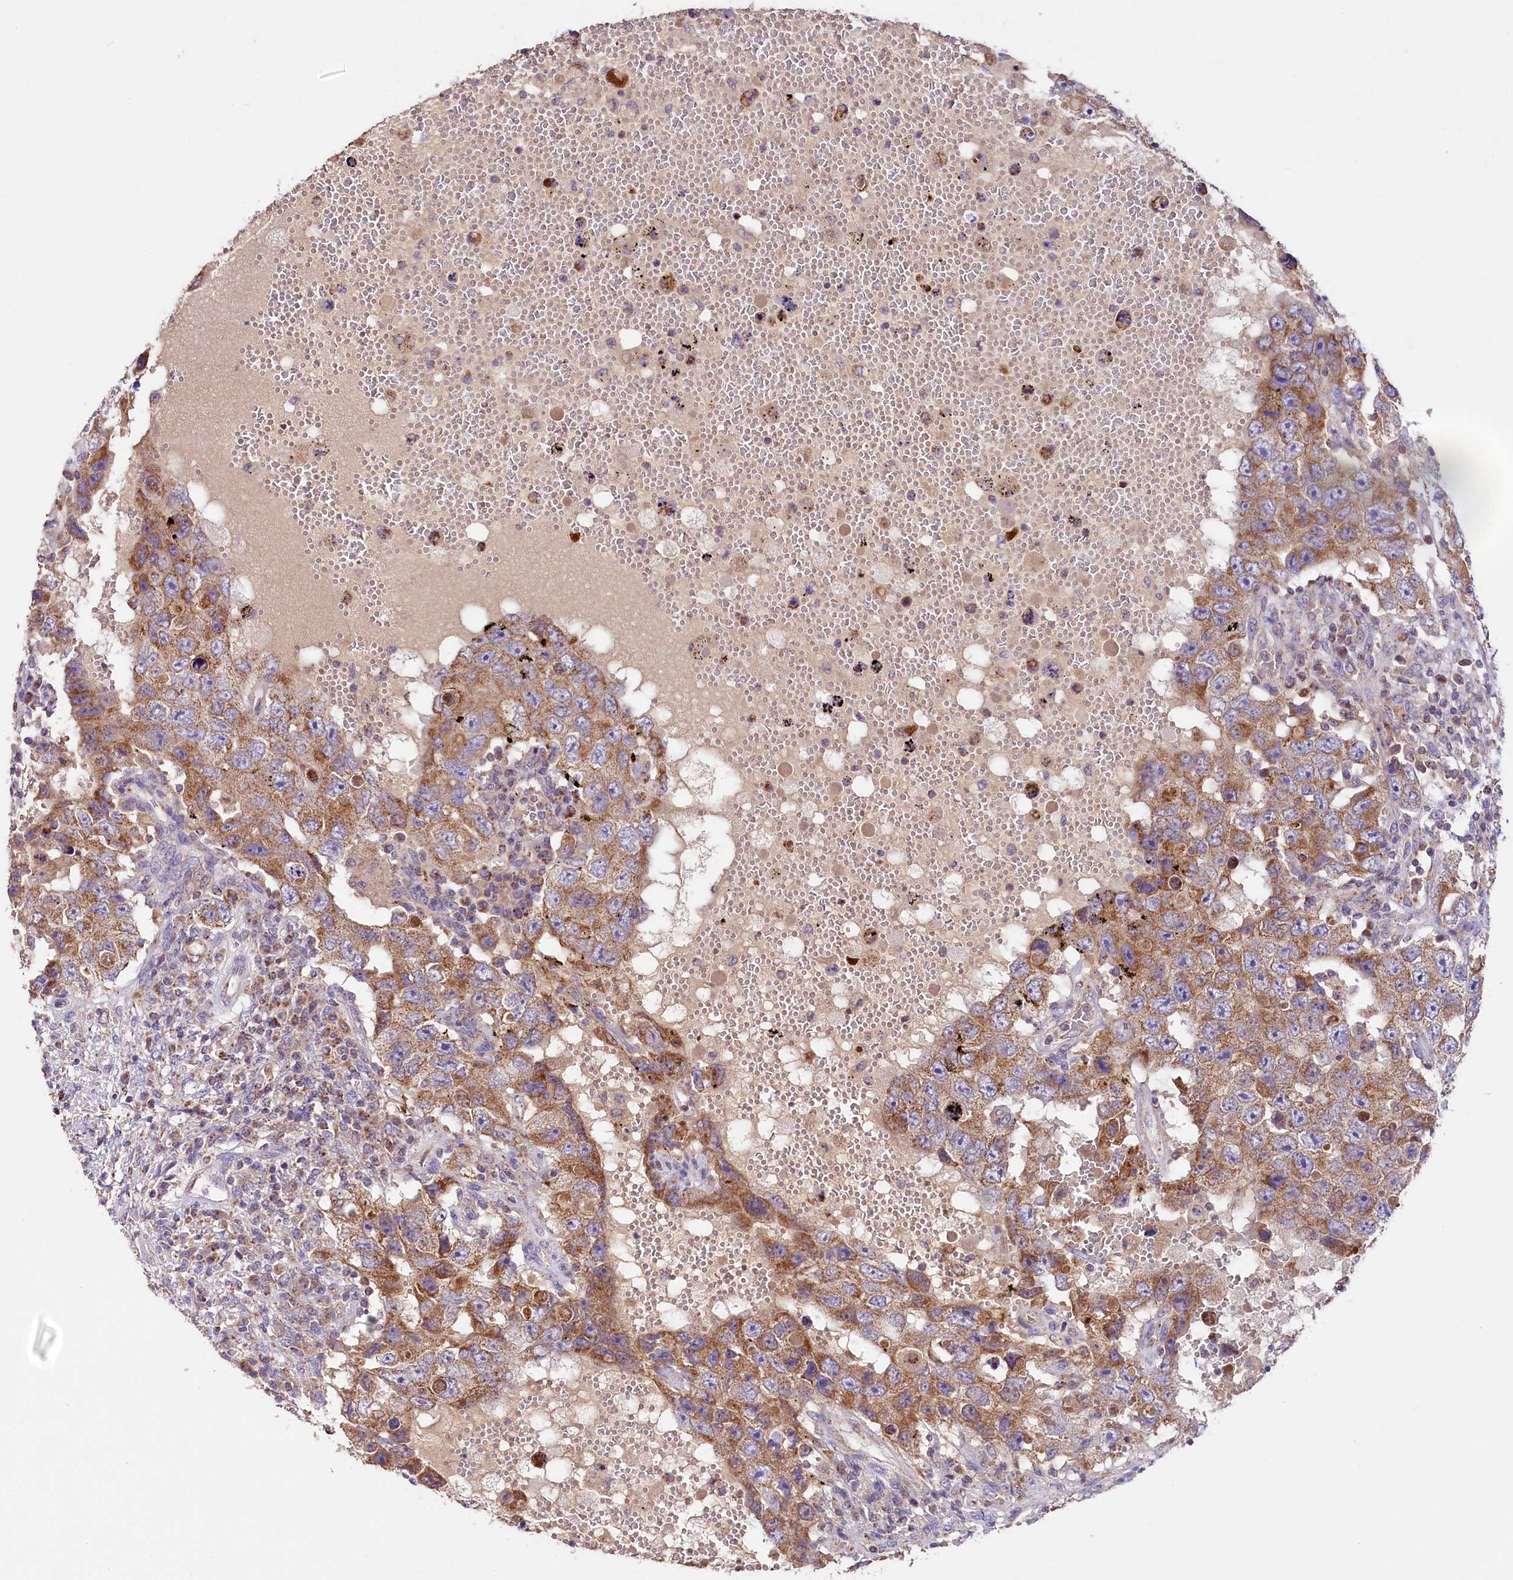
{"staining": {"intensity": "moderate", "quantity": ">75%", "location": "cytoplasmic/membranous"}, "tissue": "testis cancer", "cell_type": "Tumor cells", "image_type": "cancer", "snomed": [{"axis": "morphology", "description": "Carcinoma, Embryonal, NOS"}, {"axis": "topography", "description": "Testis"}], "caption": "Immunohistochemical staining of human testis embryonal carcinoma exhibits medium levels of moderate cytoplasmic/membranous expression in about >75% of tumor cells.", "gene": "PMPCB", "patient": {"sex": "male", "age": 26}}